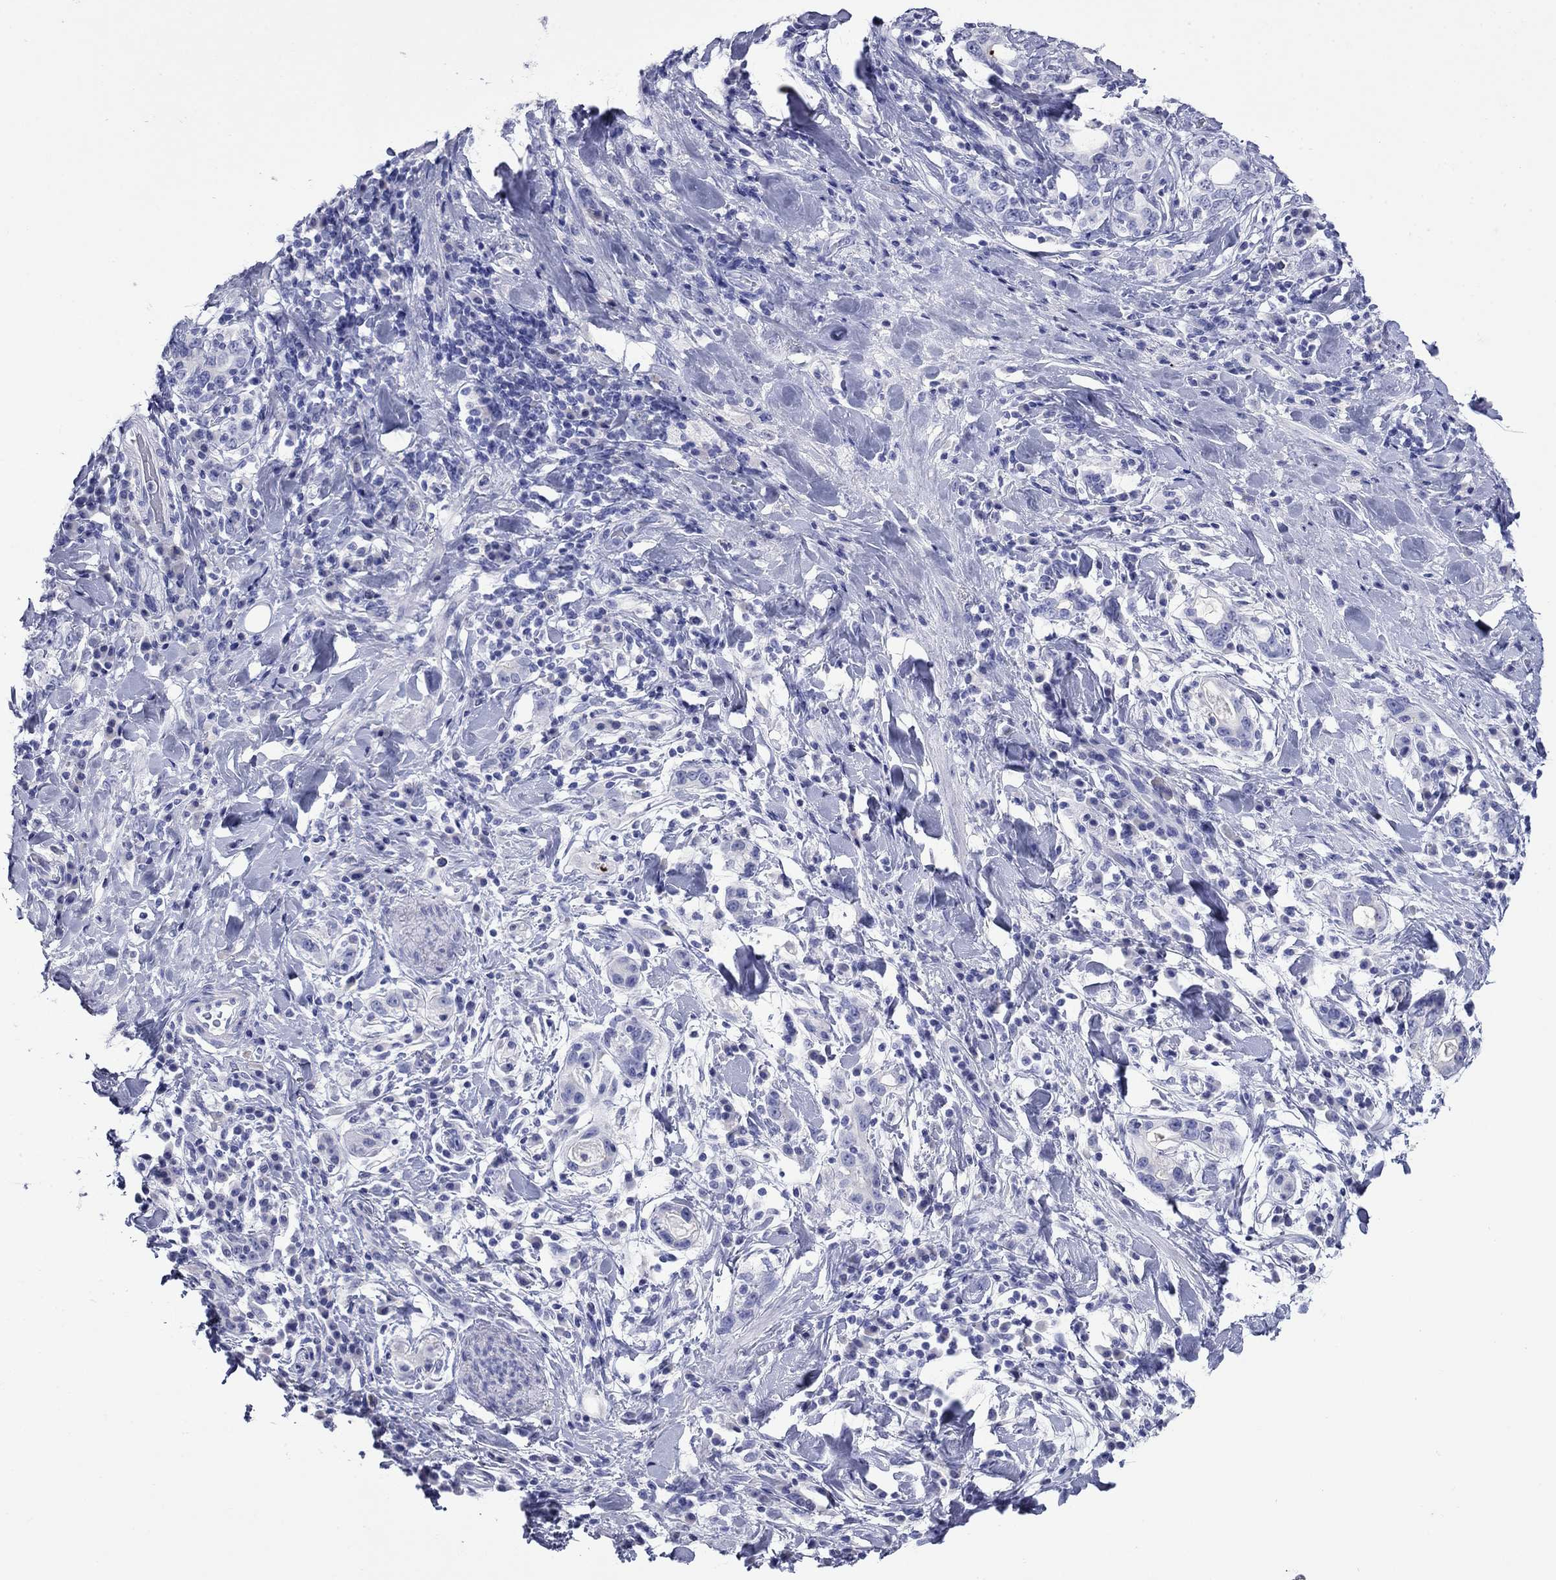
{"staining": {"intensity": "negative", "quantity": "none", "location": "none"}, "tissue": "stomach cancer", "cell_type": "Tumor cells", "image_type": "cancer", "snomed": [{"axis": "morphology", "description": "Adenocarcinoma, NOS"}, {"axis": "topography", "description": "Stomach"}], "caption": "Tumor cells show no significant protein positivity in stomach cancer.", "gene": "GIP", "patient": {"sex": "male", "age": 79}}